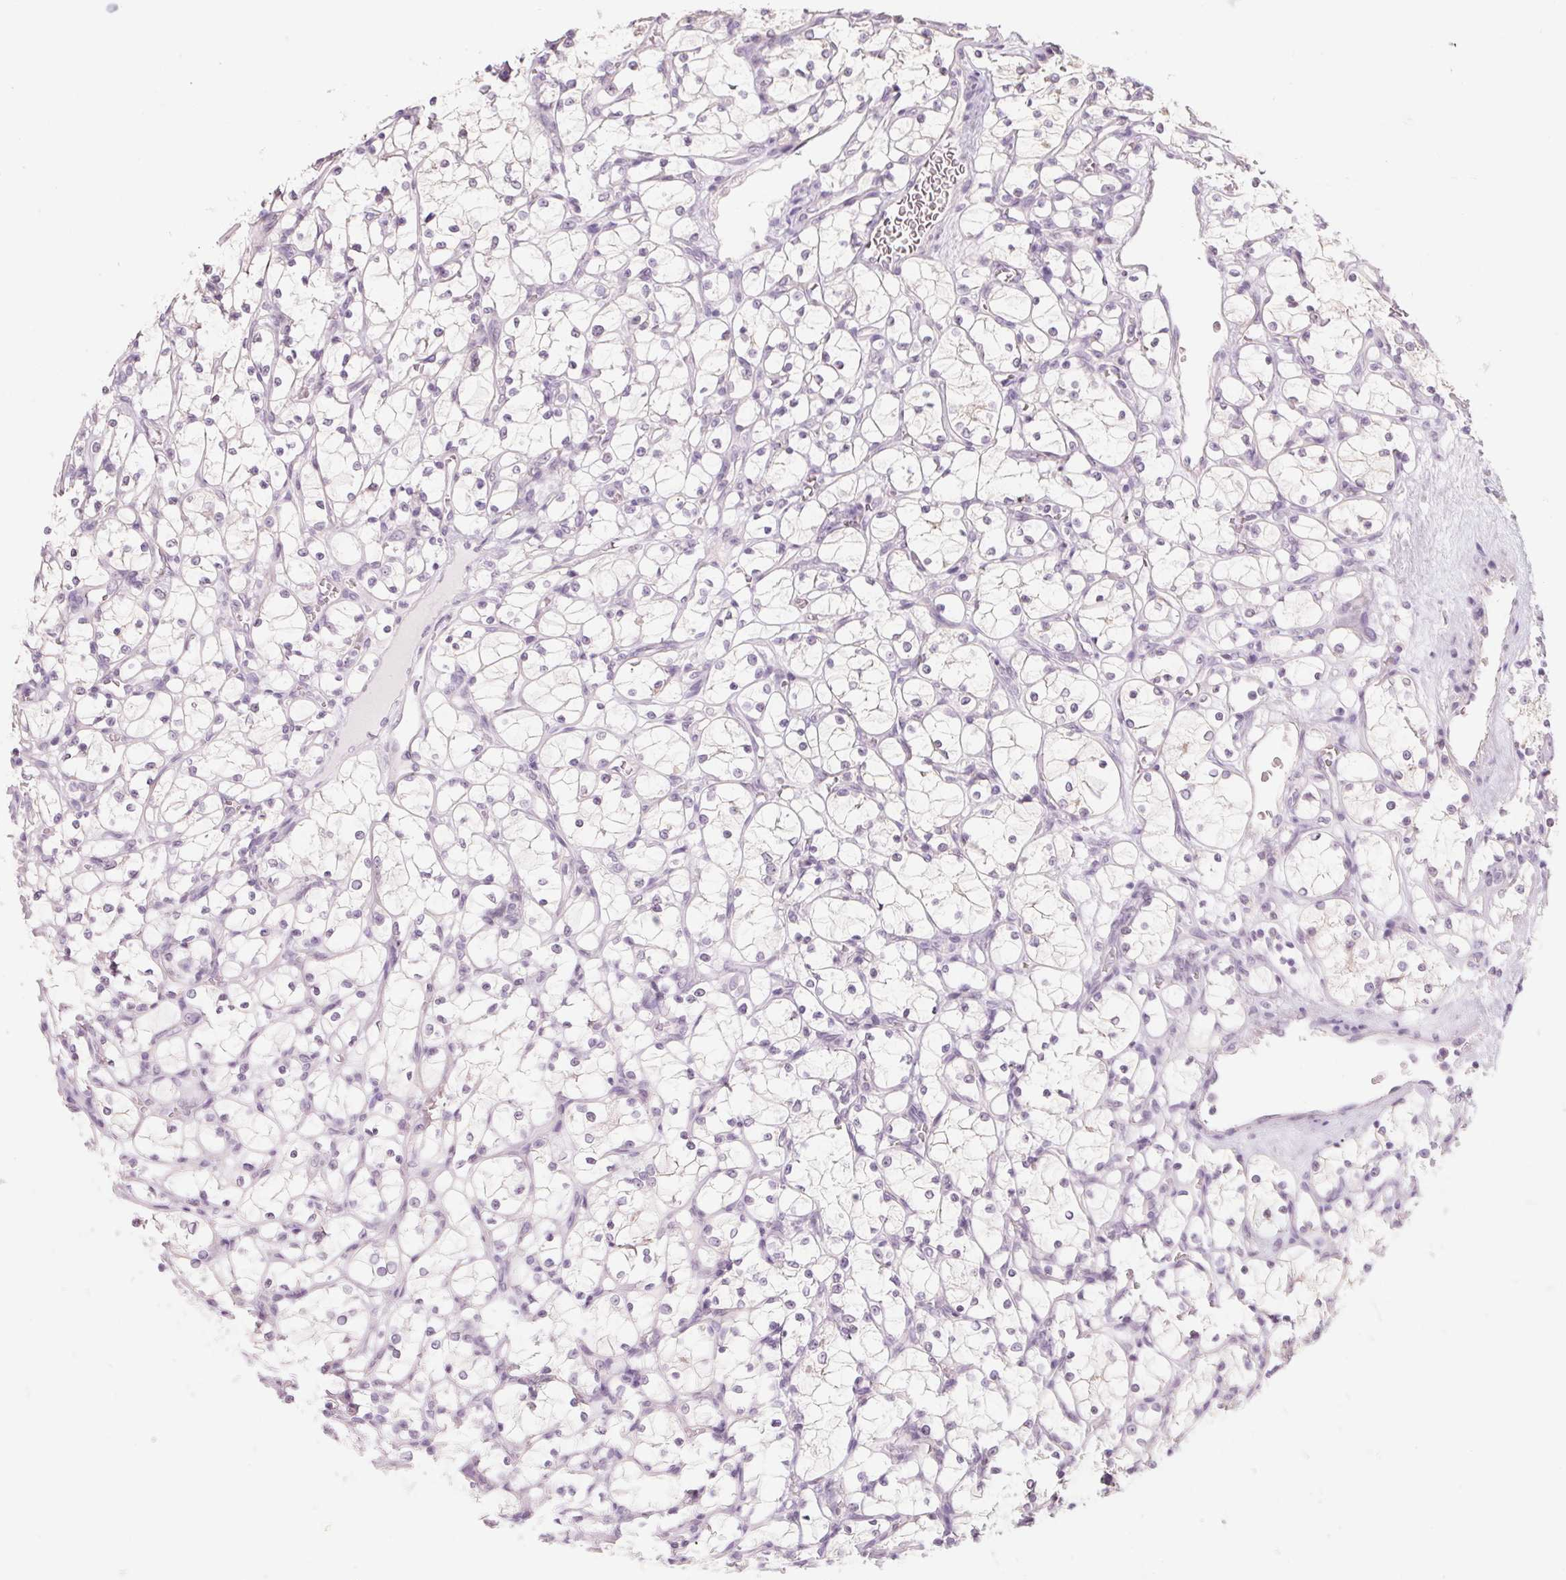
{"staining": {"intensity": "negative", "quantity": "none", "location": "none"}, "tissue": "renal cancer", "cell_type": "Tumor cells", "image_type": "cancer", "snomed": [{"axis": "morphology", "description": "Adenocarcinoma, NOS"}, {"axis": "topography", "description": "Kidney"}], "caption": "An immunohistochemistry (IHC) micrograph of adenocarcinoma (renal) is shown. There is no staining in tumor cells of adenocarcinoma (renal).", "gene": "POU1F1", "patient": {"sex": "female", "age": 69}}